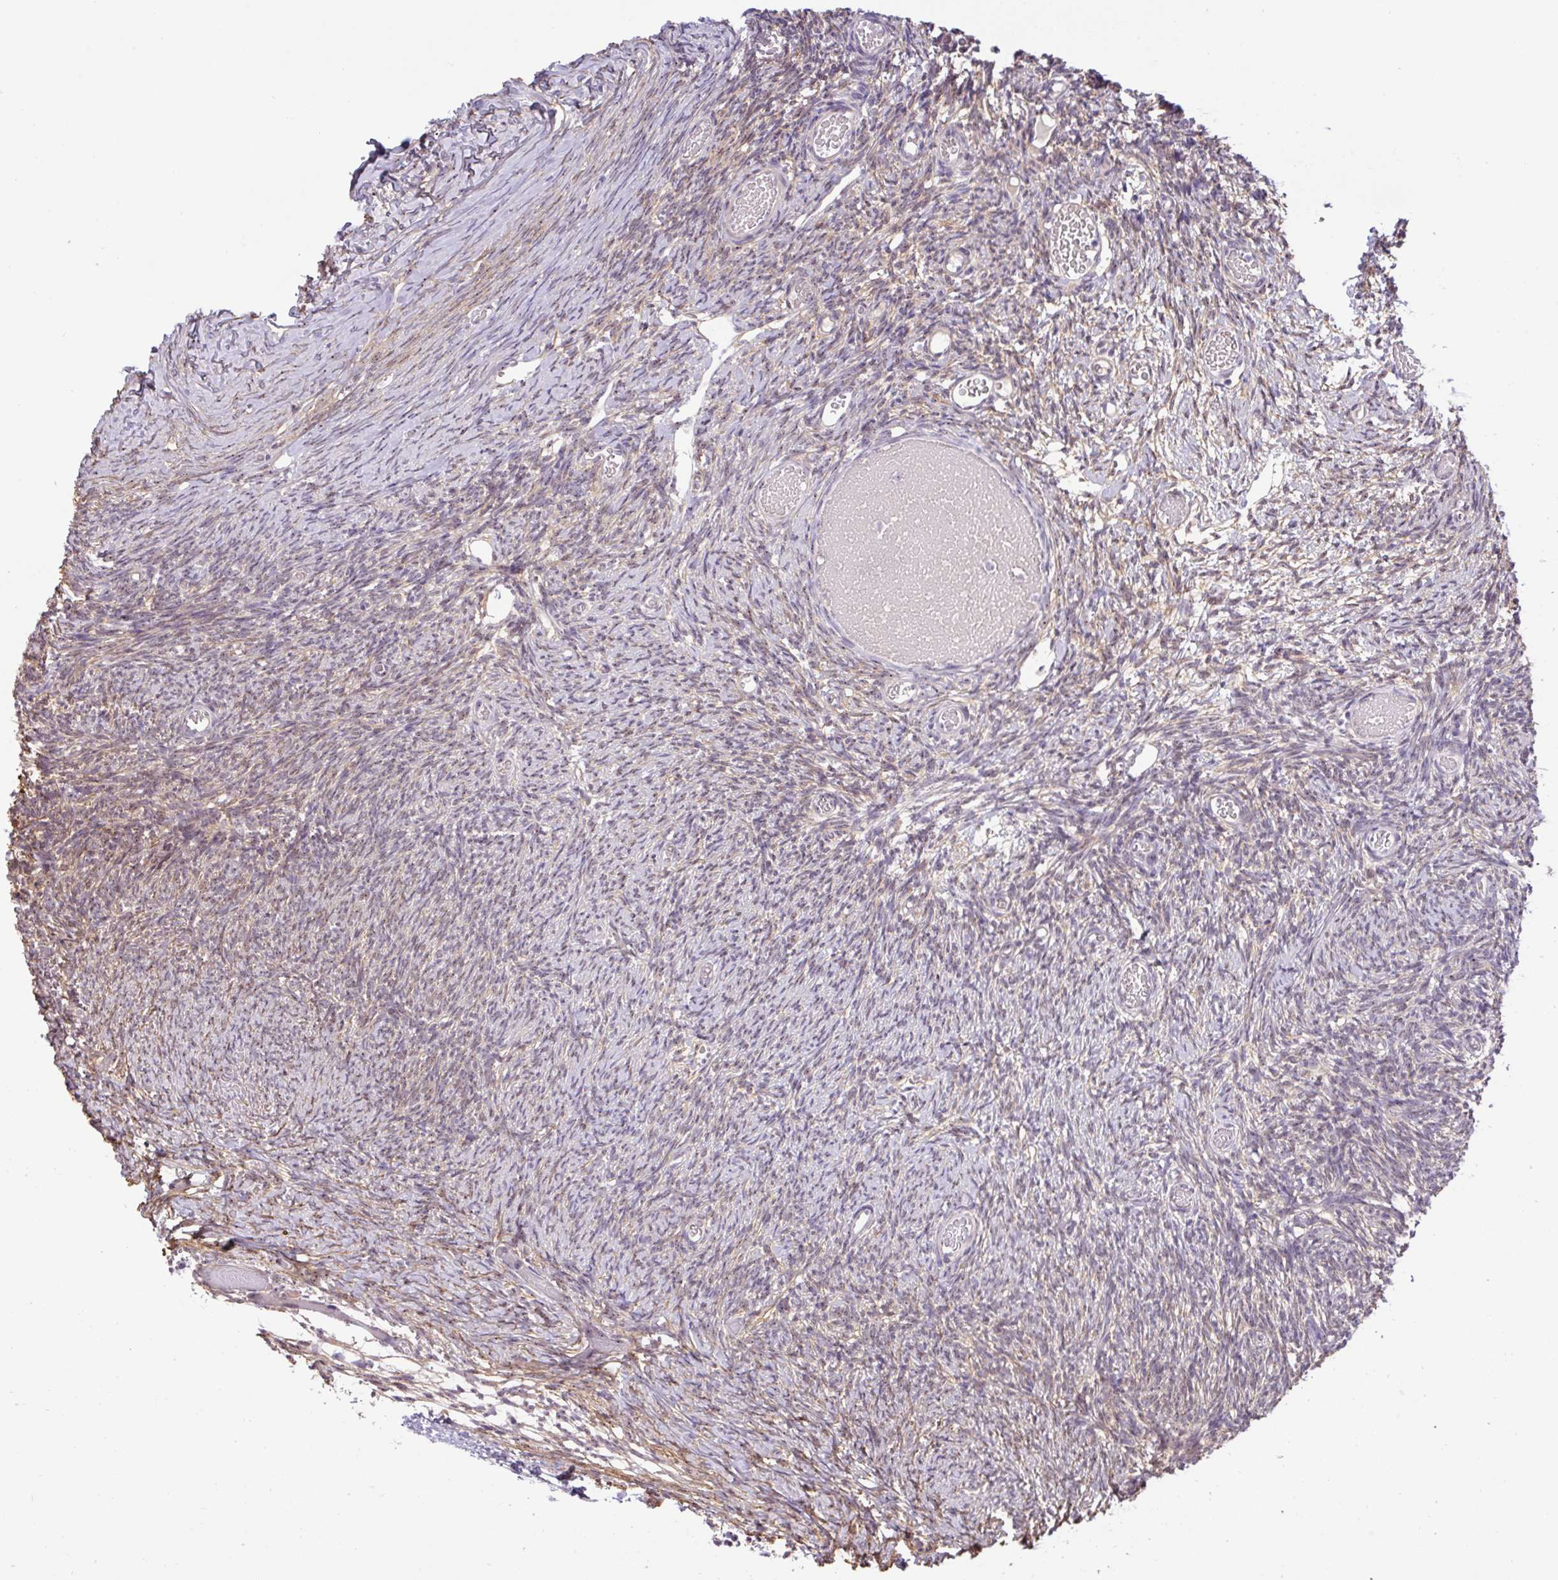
{"staining": {"intensity": "moderate", "quantity": ">75%", "location": "nuclear"}, "tissue": "ovary", "cell_type": "Follicle cells", "image_type": "normal", "snomed": [{"axis": "morphology", "description": "Normal tissue, NOS"}, {"axis": "topography", "description": "Ovary"}], "caption": "Follicle cells exhibit medium levels of moderate nuclear positivity in about >75% of cells in unremarkable ovary.", "gene": "MXRA8", "patient": {"sex": "female", "age": 39}}